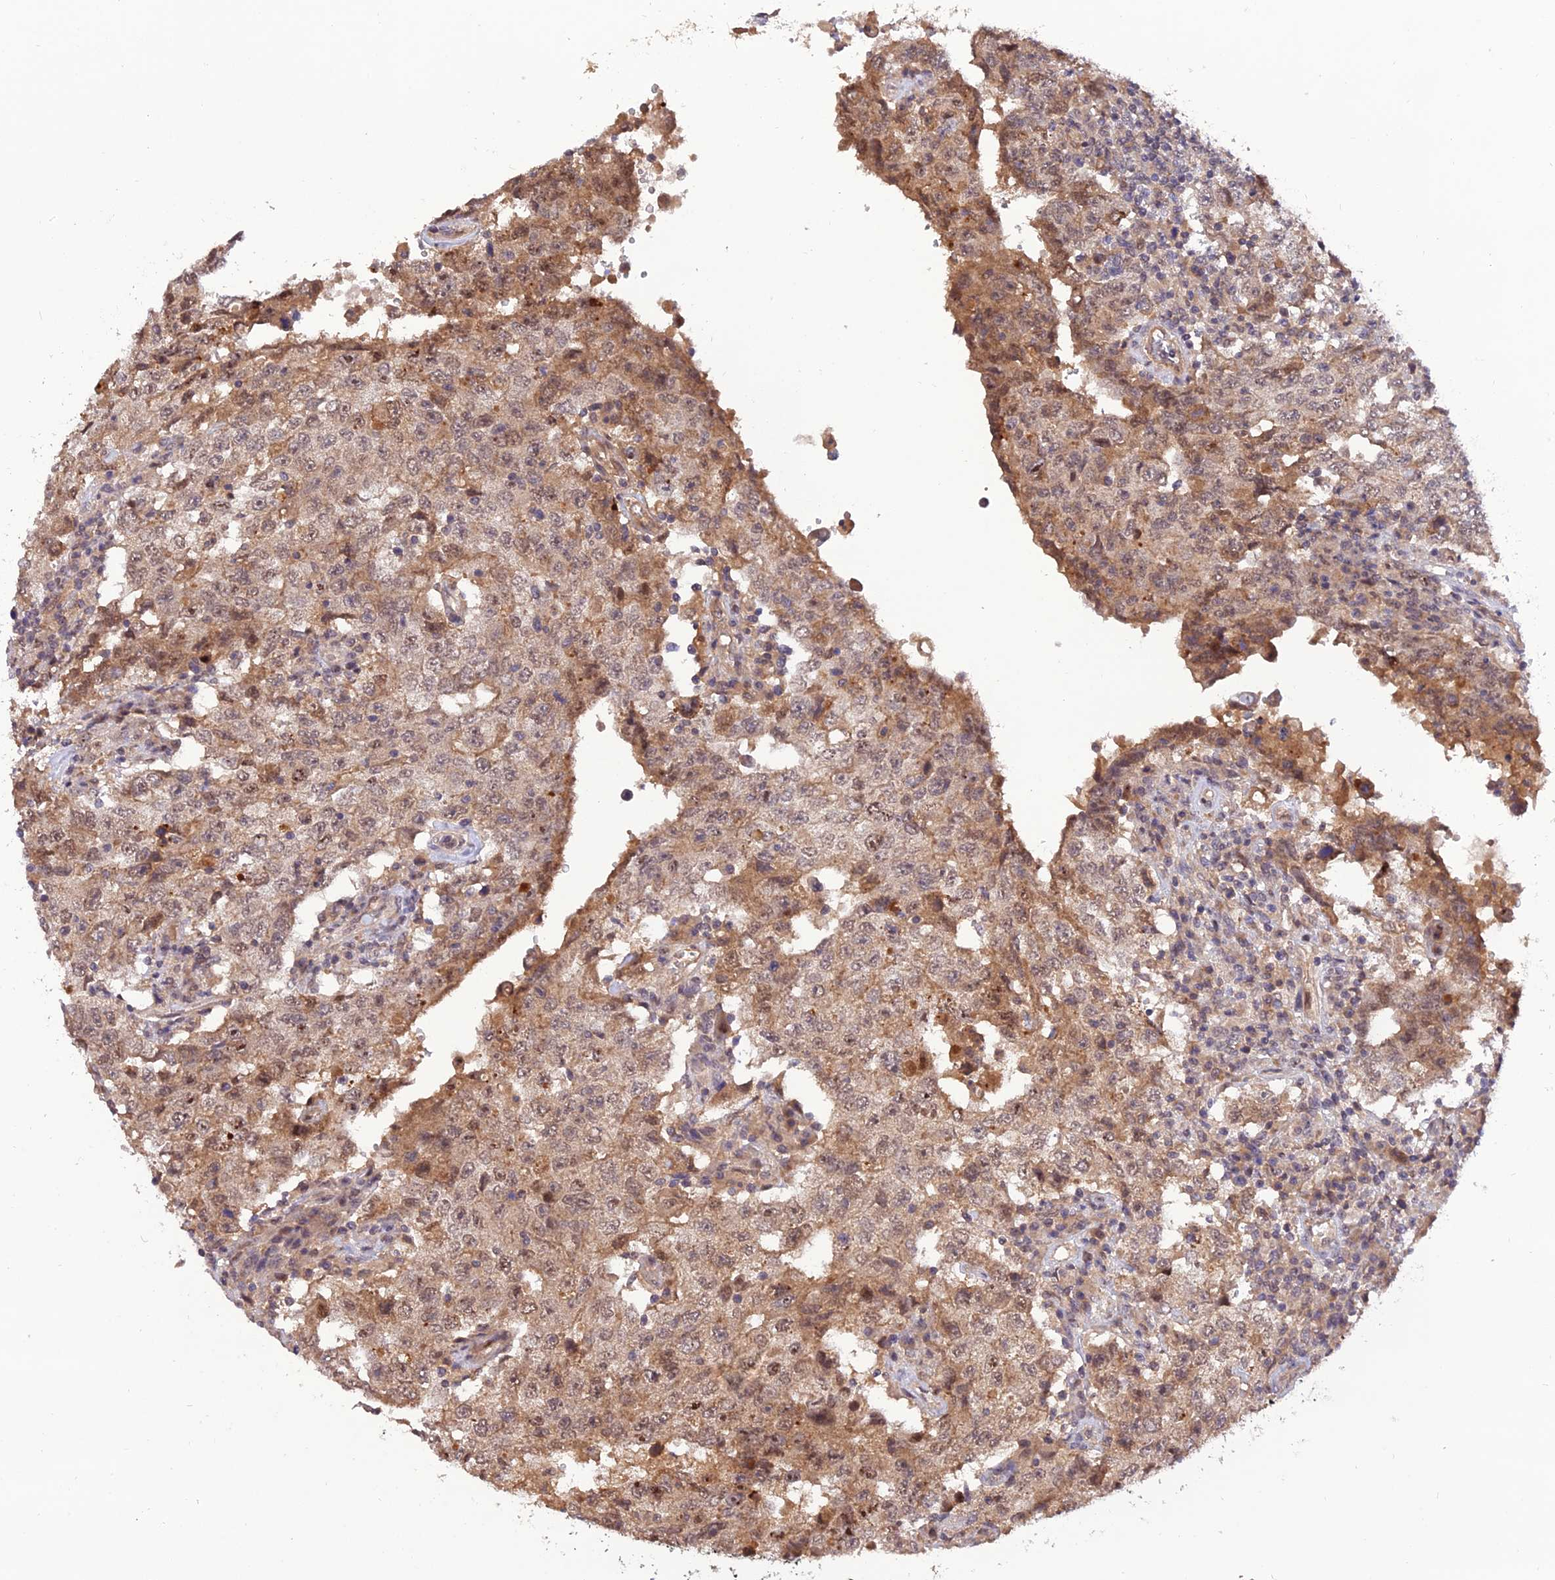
{"staining": {"intensity": "moderate", "quantity": "25%-75%", "location": "cytoplasmic/membranous"}, "tissue": "testis cancer", "cell_type": "Tumor cells", "image_type": "cancer", "snomed": [{"axis": "morphology", "description": "Carcinoma, Embryonal, NOS"}, {"axis": "topography", "description": "Testis"}], "caption": "Tumor cells demonstrate moderate cytoplasmic/membranous positivity in about 25%-75% of cells in testis cancer. (IHC, brightfield microscopy, high magnification).", "gene": "REV1", "patient": {"sex": "male", "age": 26}}